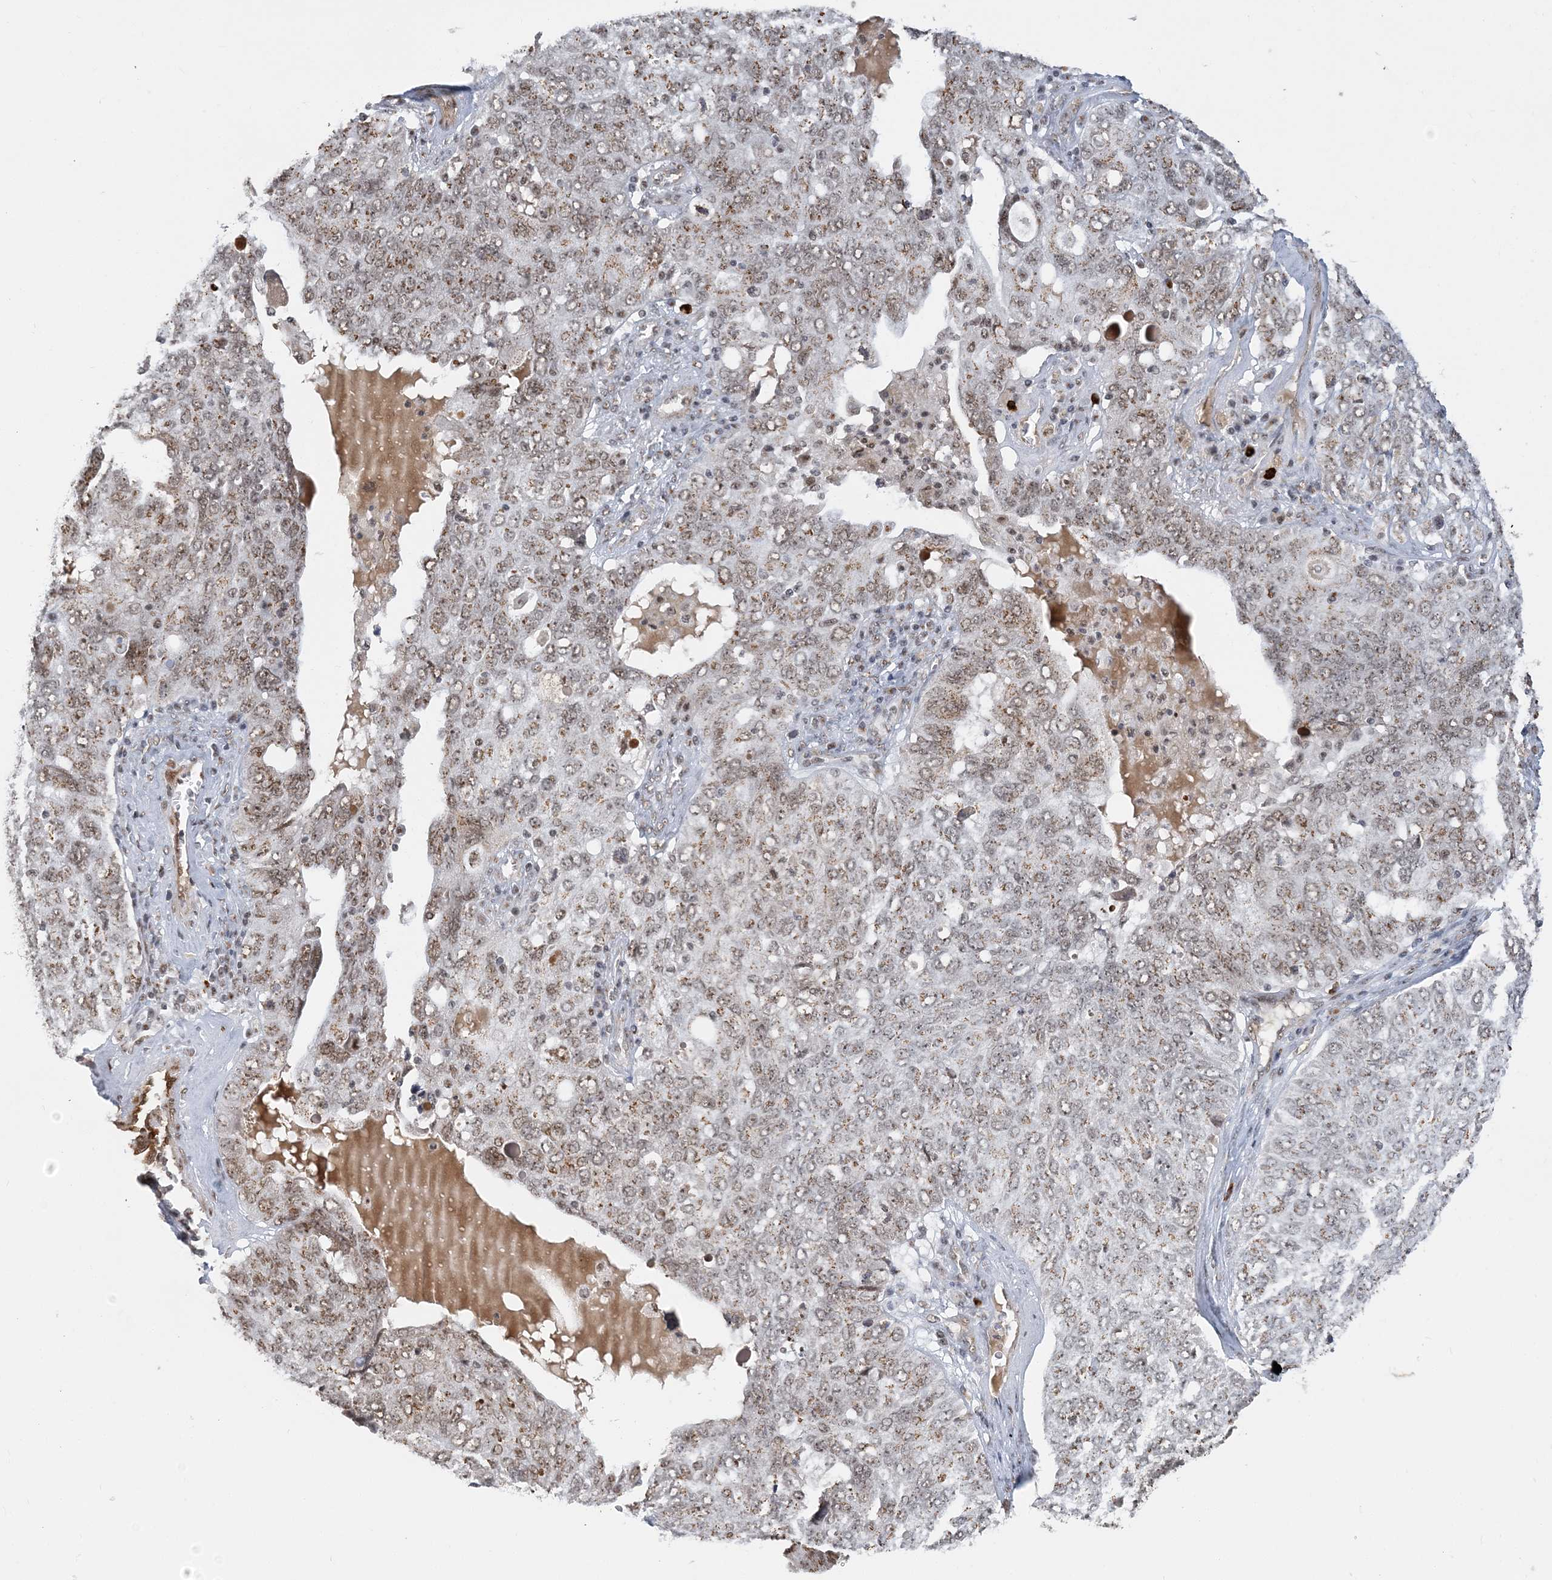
{"staining": {"intensity": "moderate", "quantity": "25%-75%", "location": "cytoplasmic/membranous,nuclear"}, "tissue": "ovarian cancer", "cell_type": "Tumor cells", "image_type": "cancer", "snomed": [{"axis": "morphology", "description": "Carcinoma, endometroid"}, {"axis": "topography", "description": "Ovary"}], "caption": "Immunohistochemical staining of ovarian endometroid carcinoma reveals medium levels of moderate cytoplasmic/membranous and nuclear staining in about 25%-75% of tumor cells. The staining was performed using DAB to visualize the protein expression in brown, while the nuclei were stained in blue with hematoxylin (Magnification: 20x).", "gene": "PLRG1", "patient": {"sex": "female", "age": 62}}